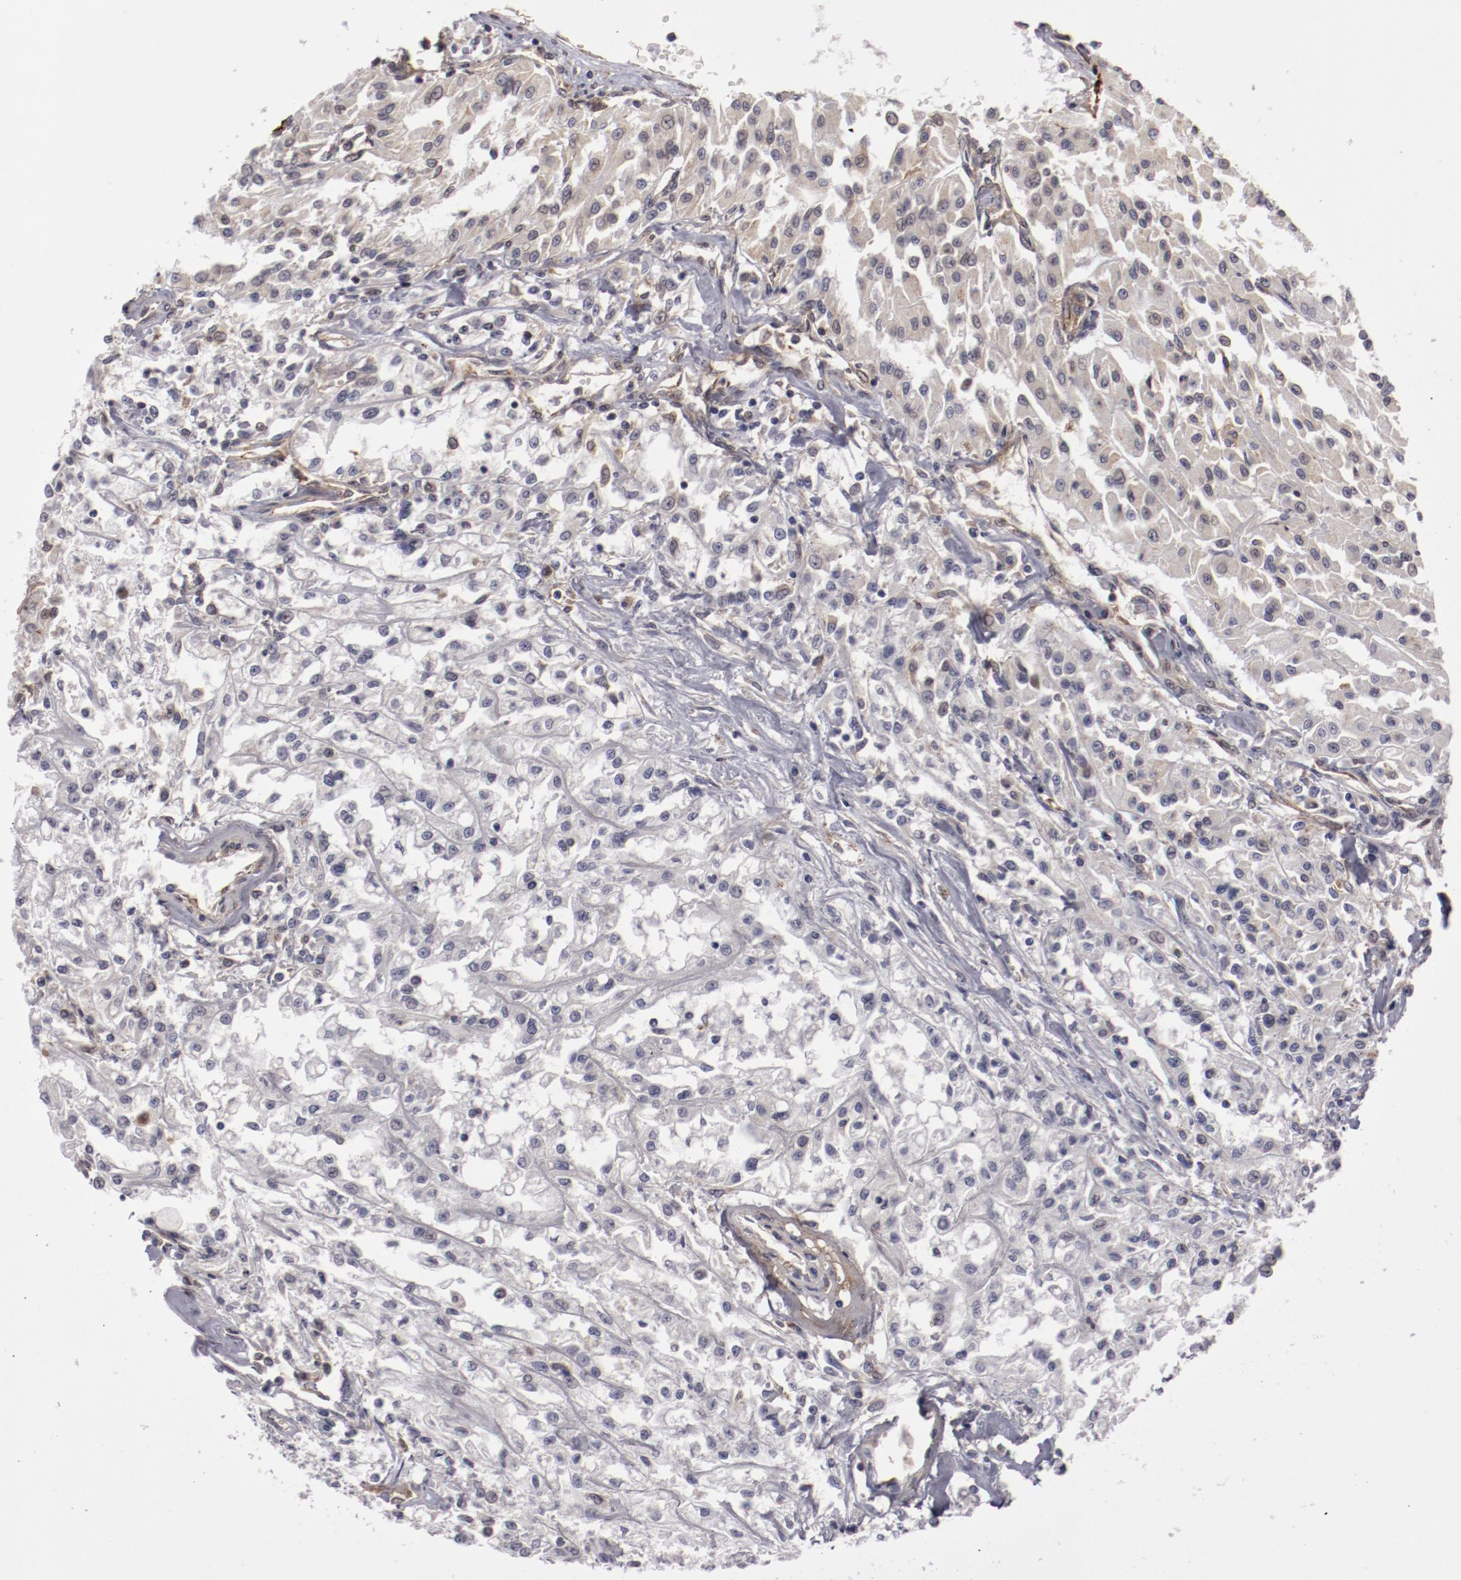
{"staining": {"intensity": "negative", "quantity": "none", "location": "none"}, "tissue": "renal cancer", "cell_type": "Tumor cells", "image_type": "cancer", "snomed": [{"axis": "morphology", "description": "Adenocarcinoma, NOS"}, {"axis": "topography", "description": "Kidney"}], "caption": "Tumor cells are negative for protein expression in human renal adenocarcinoma.", "gene": "LEF1", "patient": {"sex": "male", "age": 78}}